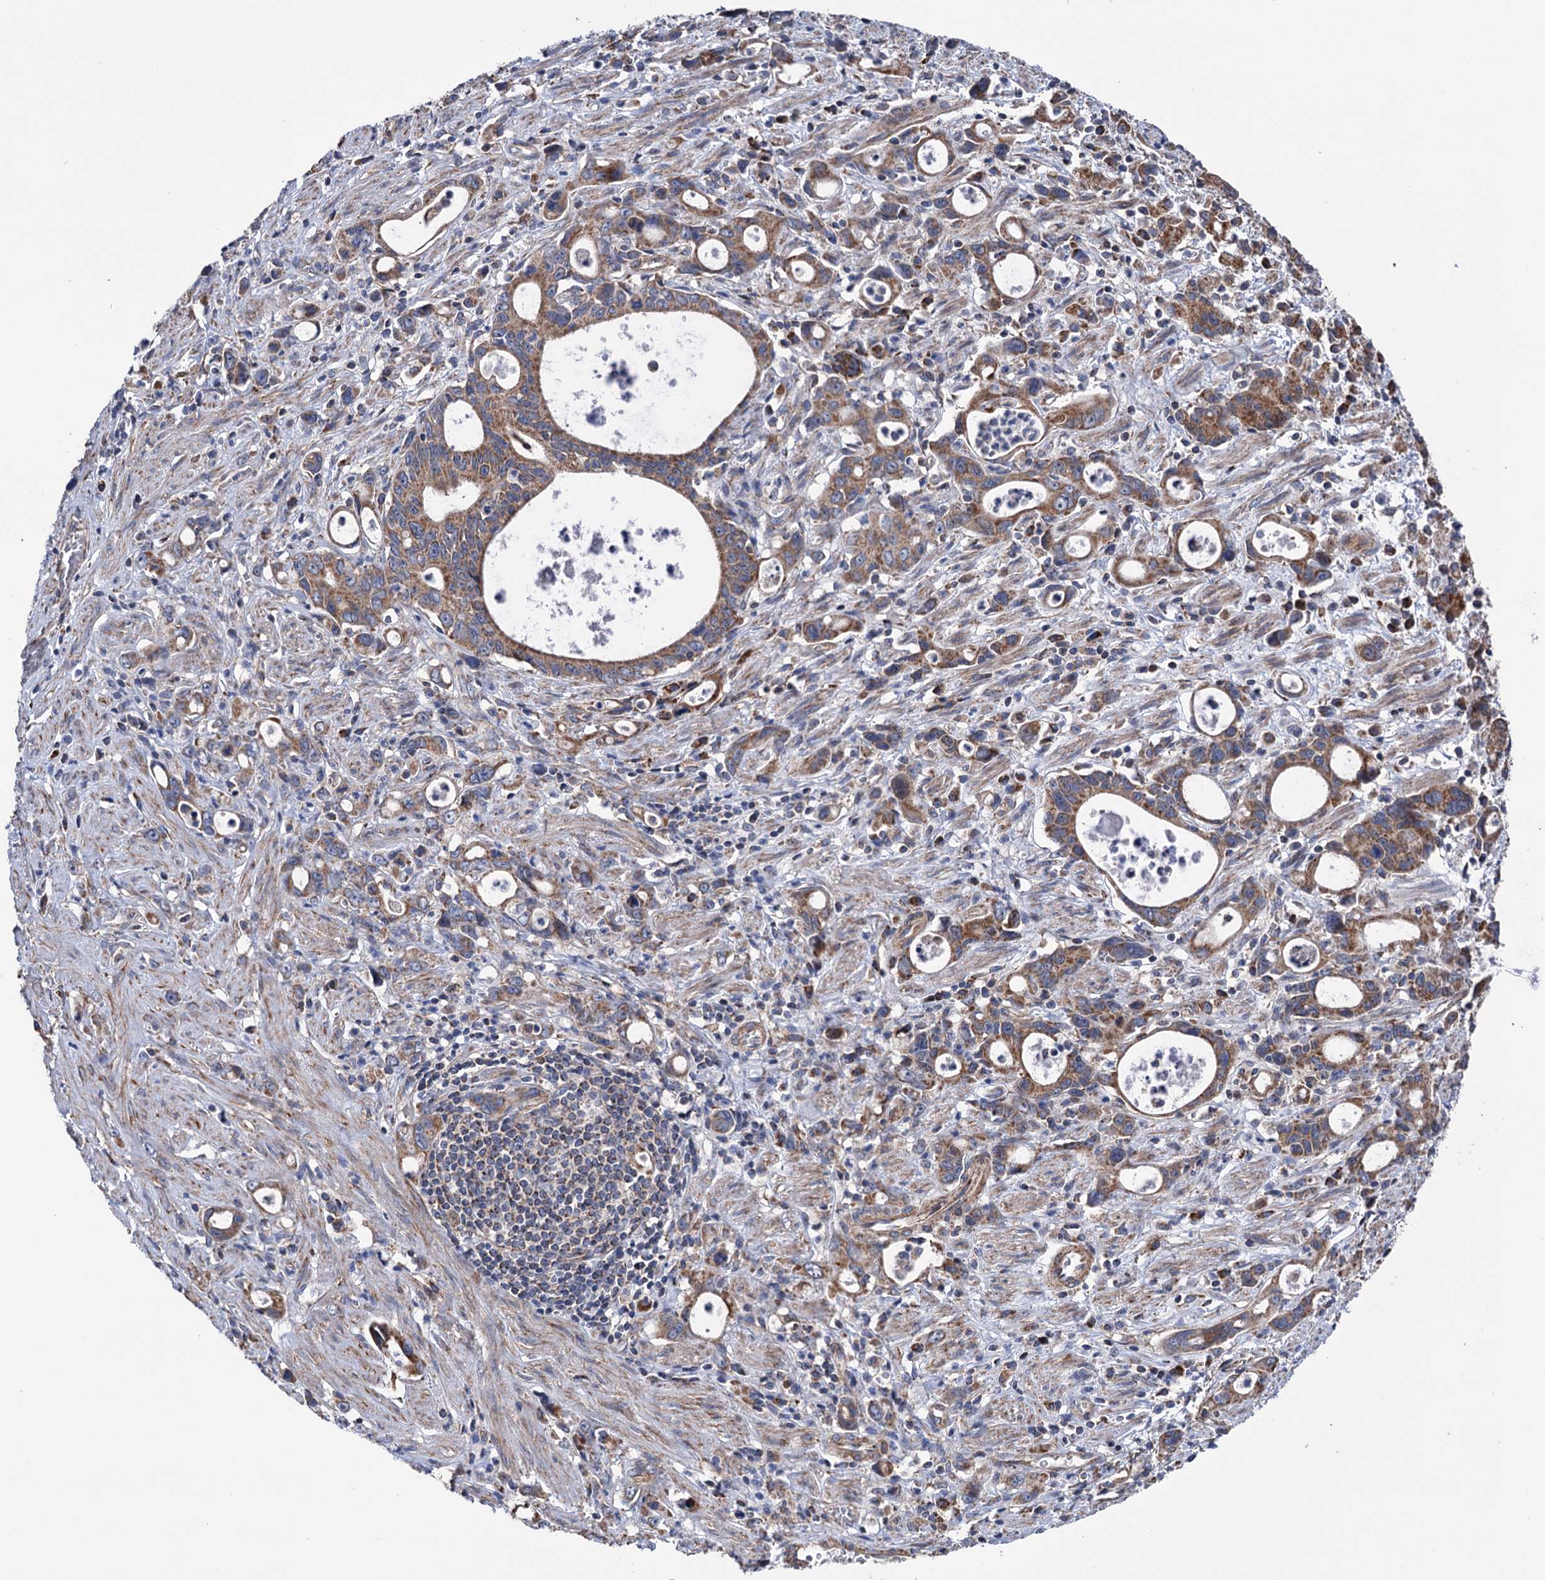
{"staining": {"intensity": "moderate", "quantity": ">75%", "location": "cytoplasmic/membranous"}, "tissue": "stomach cancer", "cell_type": "Tumor cells", "image_type": "cancer", "snomed": [{"axis": "morphology", "description": "Adenocarcinoma, NOS"}, {"axis": "topography", "description": "Stomach, lower"}], "caption": "DAB immunohistochemical staining of stomach cancer (adenocarcinoma) demonstrates moderate cytoplasmic/membranous protein staining in about >75% of tumor cells. (DAB (3,3'-diaminobenzidine) IHC, brown staining for protein, blue staining for nuclei).", "gene": "SUCLA2", "patient": {"sex": "female", "age": 43}}